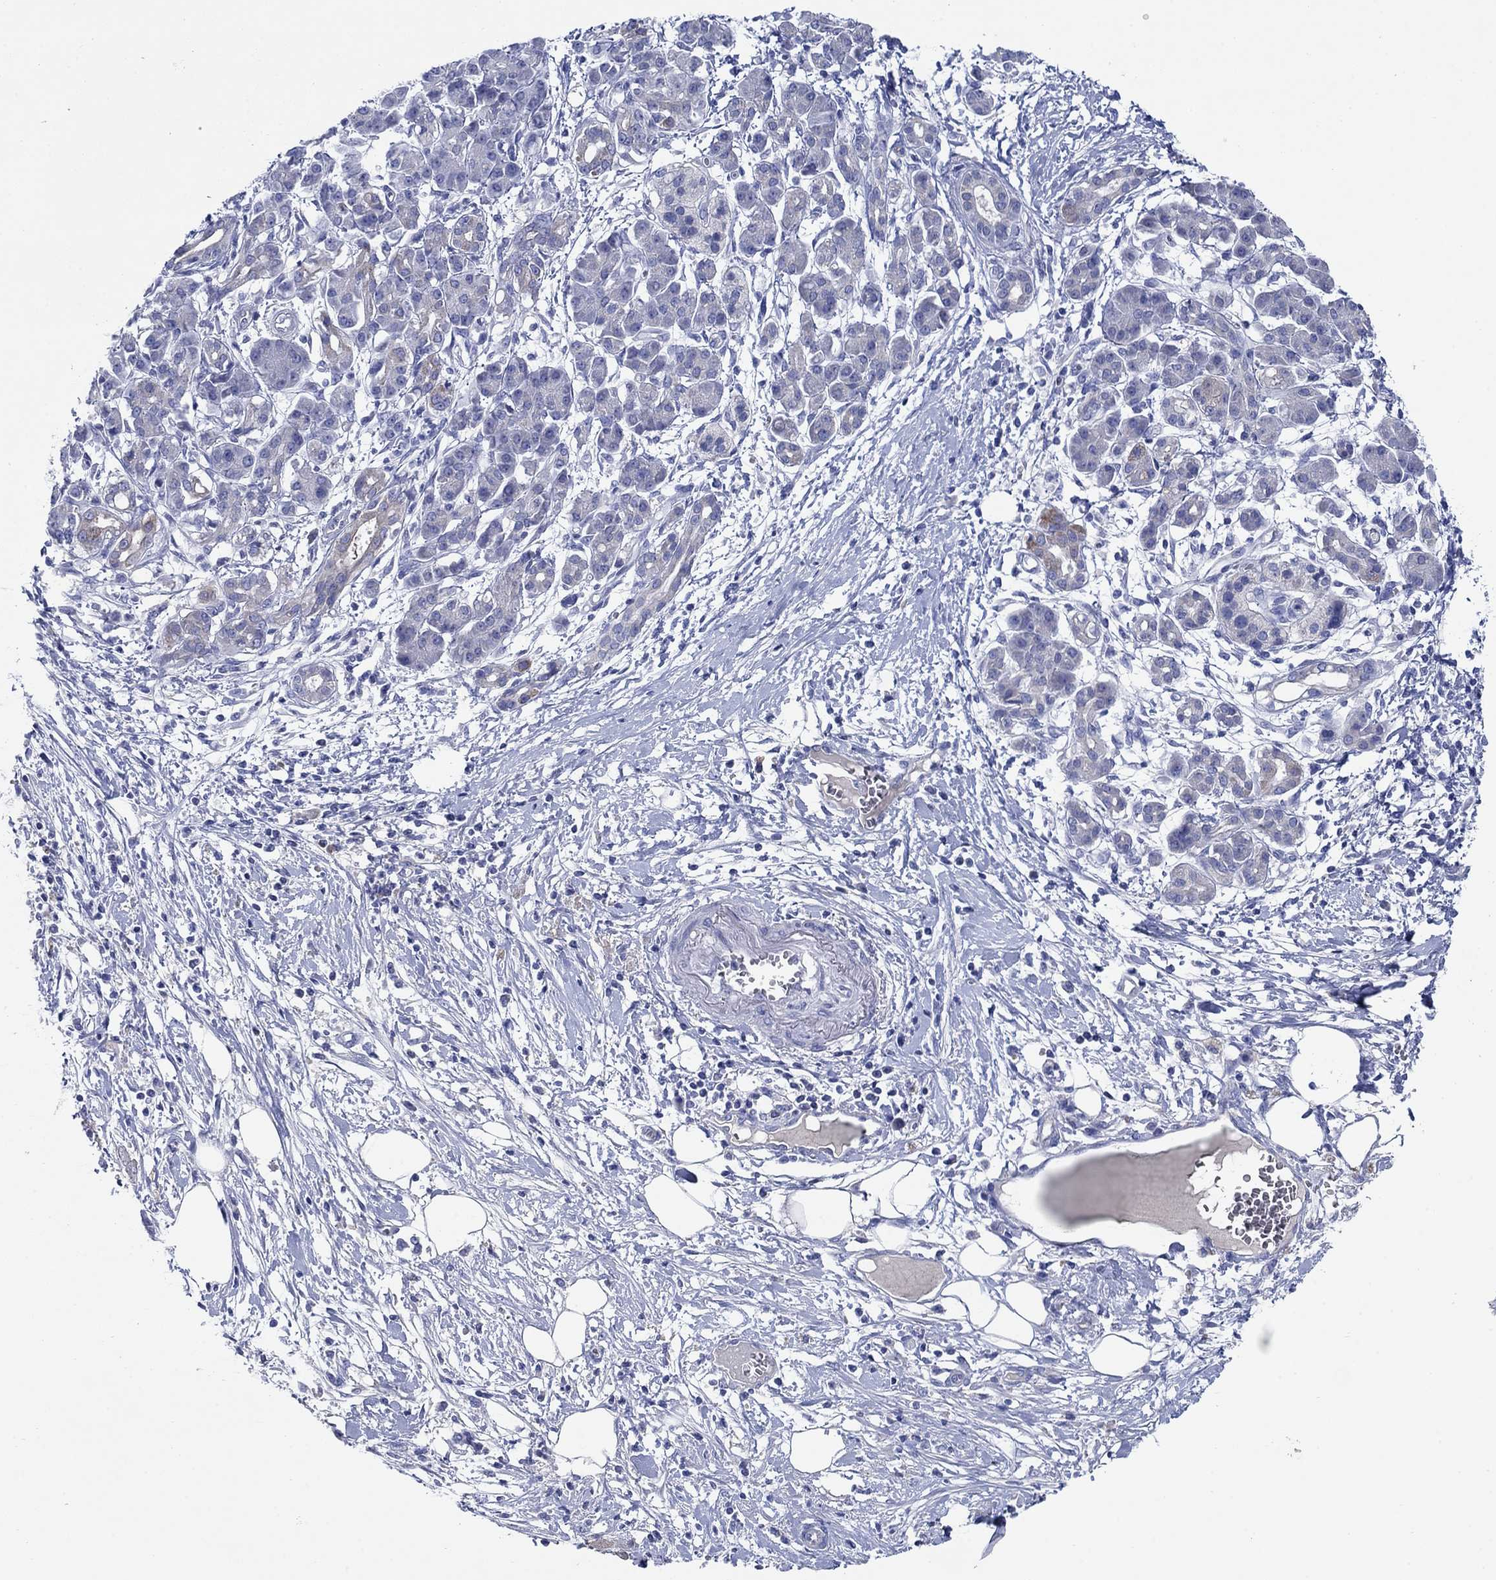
{"staining": {"intensity": "weak", "quantity": "<25%", "location": "cytoplasmic/membranous"}, "tissue": "pancreatic cancer", "cell_type": "Tumor cells", "image_type": "cancer", "snomed": [{"axis": "morphology", "description": "Adenocarcinoma, NOS"}, {"axis": "topography", "description": "Pancreas"}], "caption": "Immunohistochemical staining of pancreatic cancer displays no significant expression in tumor cells.", "gene": "TRIM16", "patient": {"sex": "male", "age": 72}}